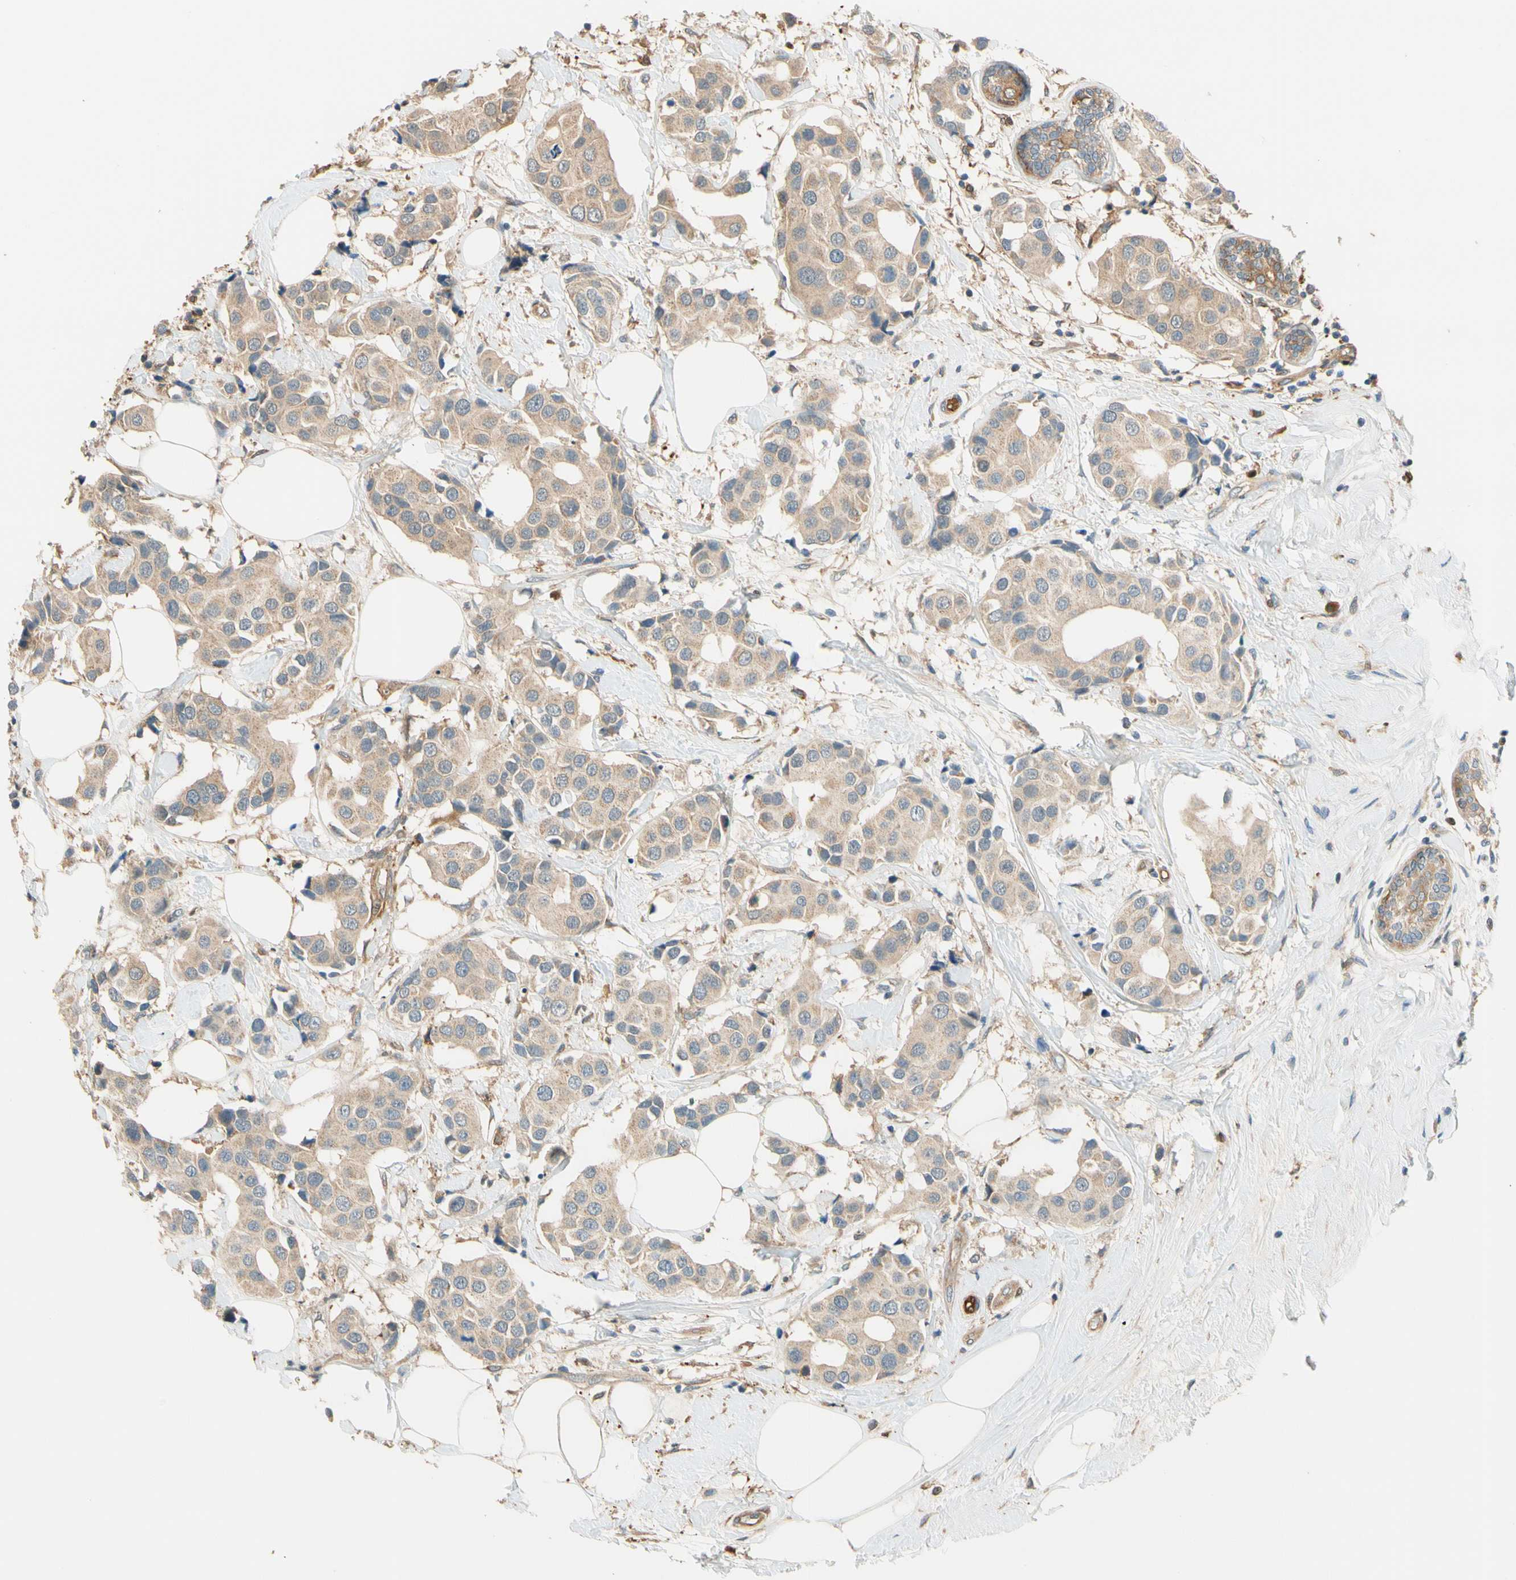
{"staining": {"intensity": "moderate", "quantity": ">75%", "location": "cytoplasmic/membranous"}, "tissue": "breast cancer", "cell_type": "Tumor cells", "image_type": "cancer", "snomed": [{"axis": "morphology", "description": "Normal tissue, NOS"}, {"axis": "morphology", "description": "Duct carcinoma"}, {"axis": "topography", "description": "Breast"}], "caption": "About >75% of tumor cells in breast cancer (invasive ductal carcinoma) display moderate cytoplasmic/membranous protein positivity as visualized by brown immunohistochemical staining.", "gene": "PARP14", "patient": {"sex": "female", "age": 39}}